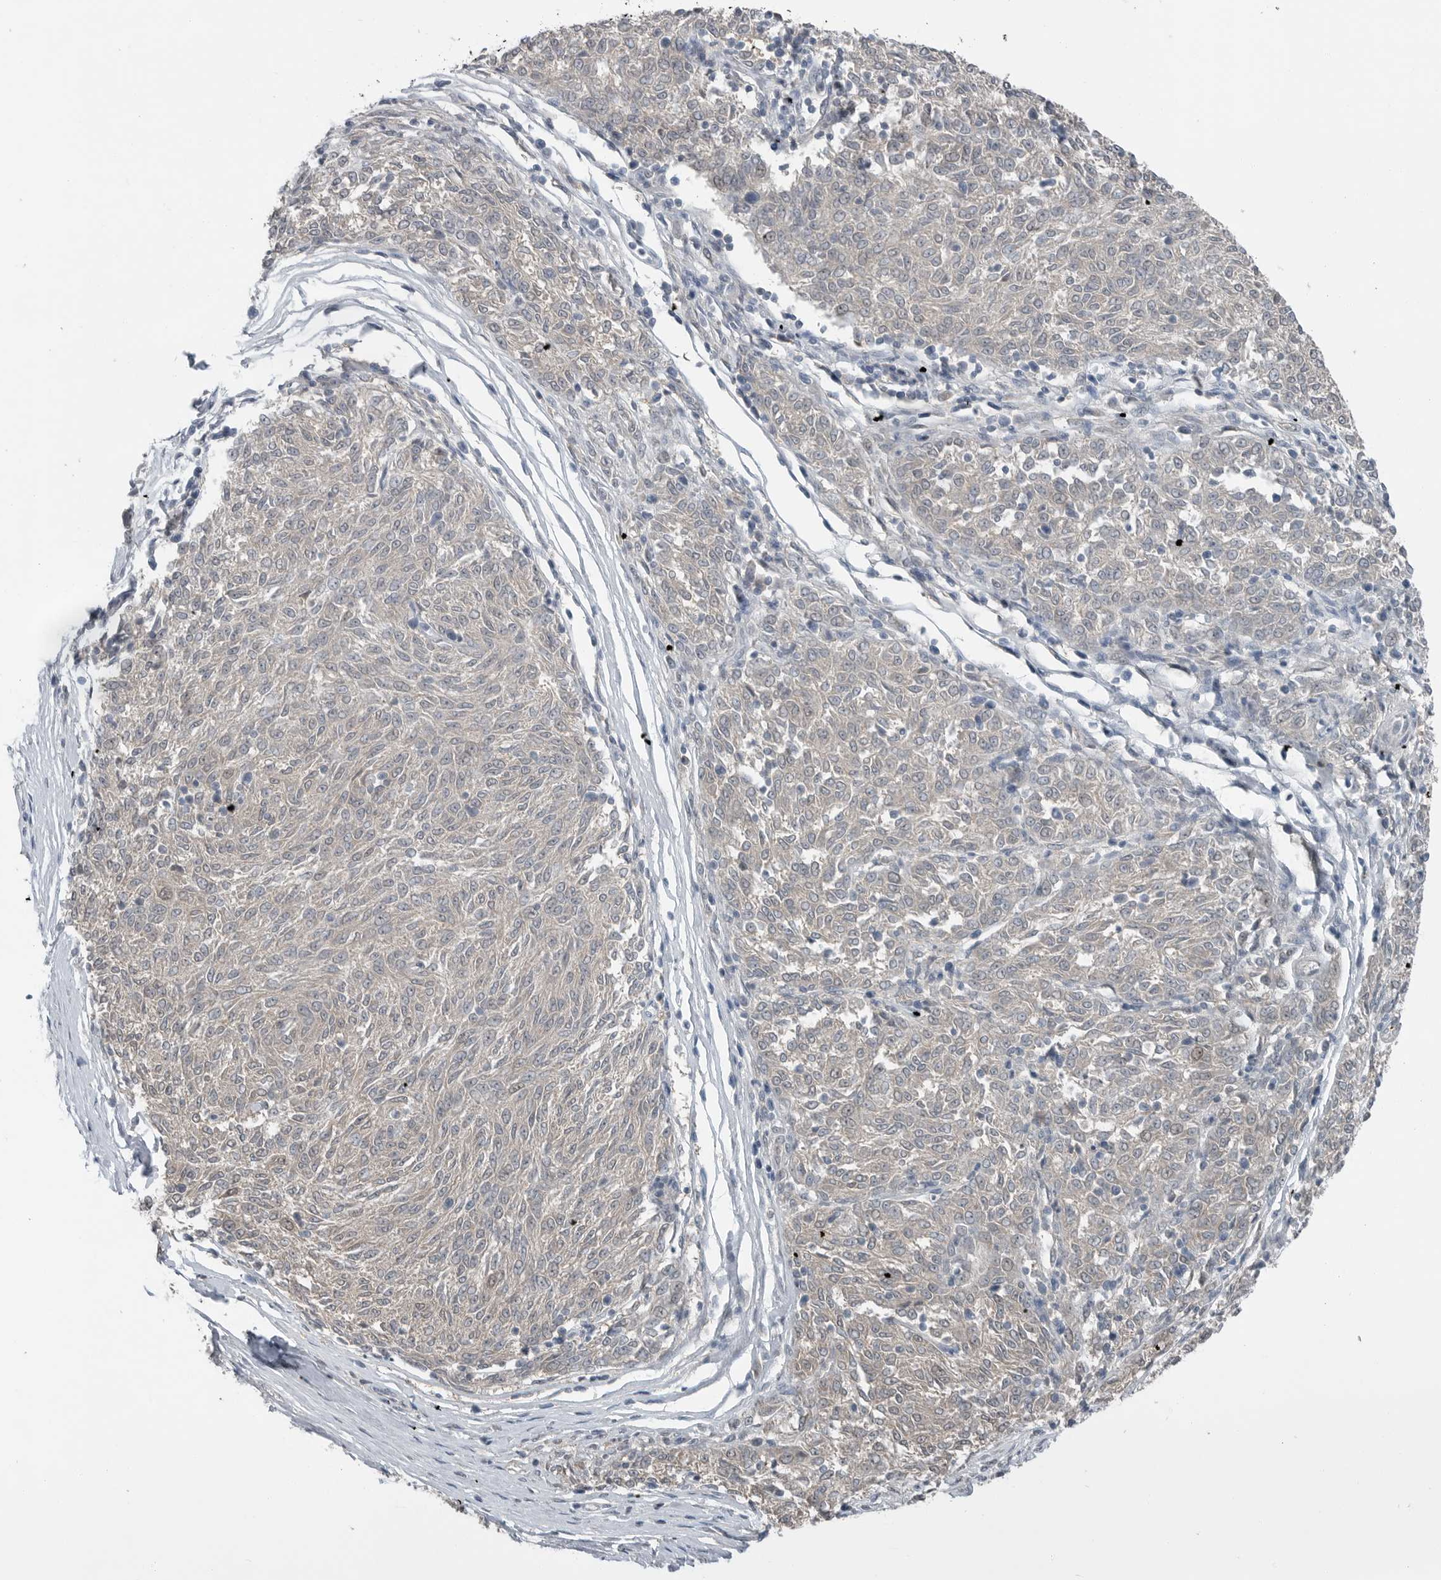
{"staining": {"intensity": "negative", "quantity": "none", "location": "none"}, "tissue": "melanoma", "cell_type": "Tumor cells", "image_type": "cancer", "snomed": [{"axis": "morphology", "description": "Malignant melanoma, NOS"}, {"axis": "topography", "description": "Skin"}], "caption": "High magnification brightfield microscopy of melanoma stained with DAB (3,3'-diaminobenzidine) (brown) and counterstained with hematoxylin (blue): tumor cells show no significant staining.", "gene": "MFAP3L", "patient": {"sex": "female", "age": 72}}